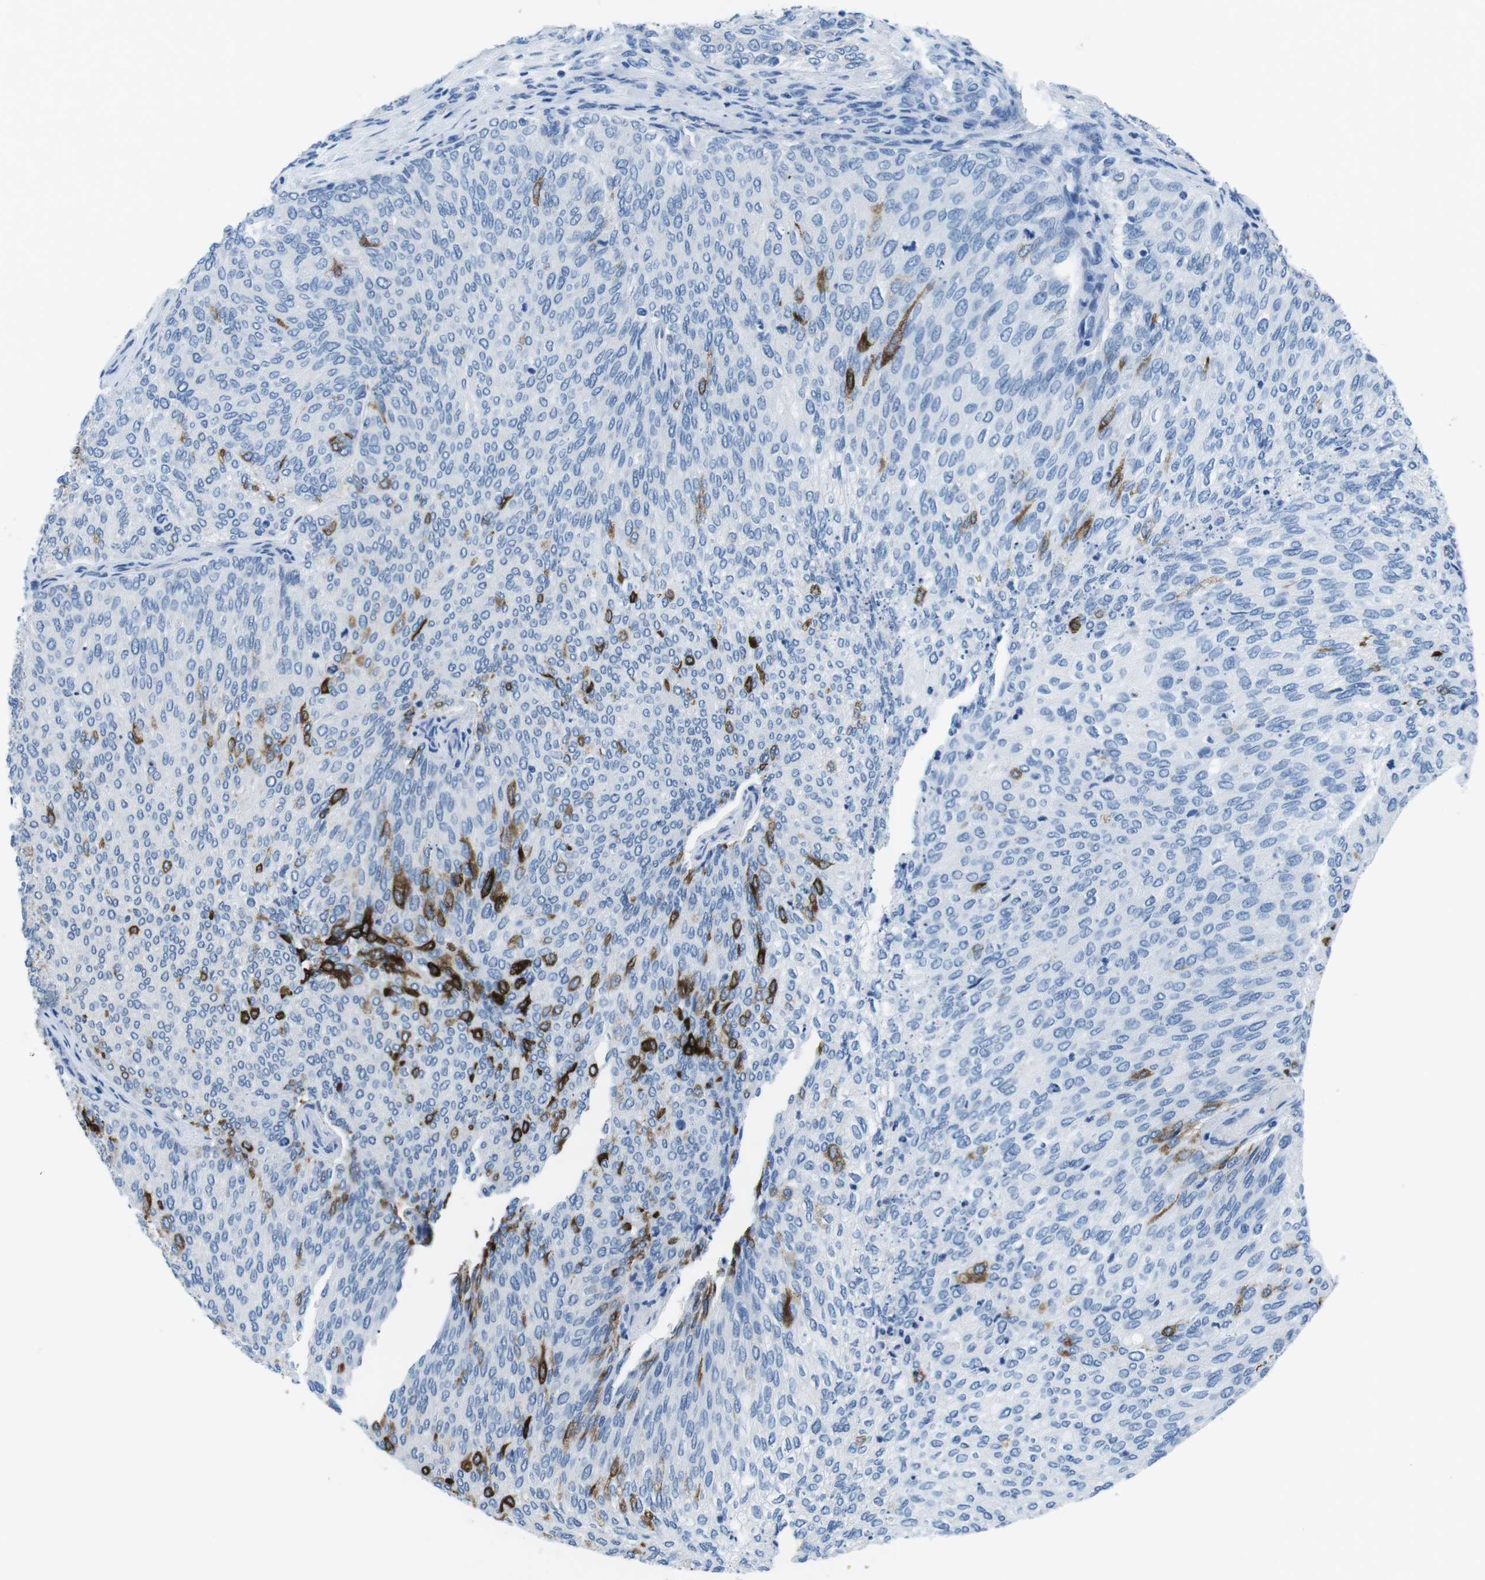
{"staining": {"intensity": "strong", "quantity": "<25%", "location": "cytoplasmic/membranous"}, "tissue": "urothelial cancer", "cell_type": "Tumor cells", "image_type": "cancer", "snomed": [{"axis": "morphology", "description": "Urothelial carcinoma, Low grade"}, {"axis": "topography", "description": "Urinary bladder"}], "caption": "A brown stain shows strong cytoplasmic/membranous positivity of a protein in urothelial cancer tumor cells.", "gene": "MUC2", "patient": {"sex": "female", "age": 79}}